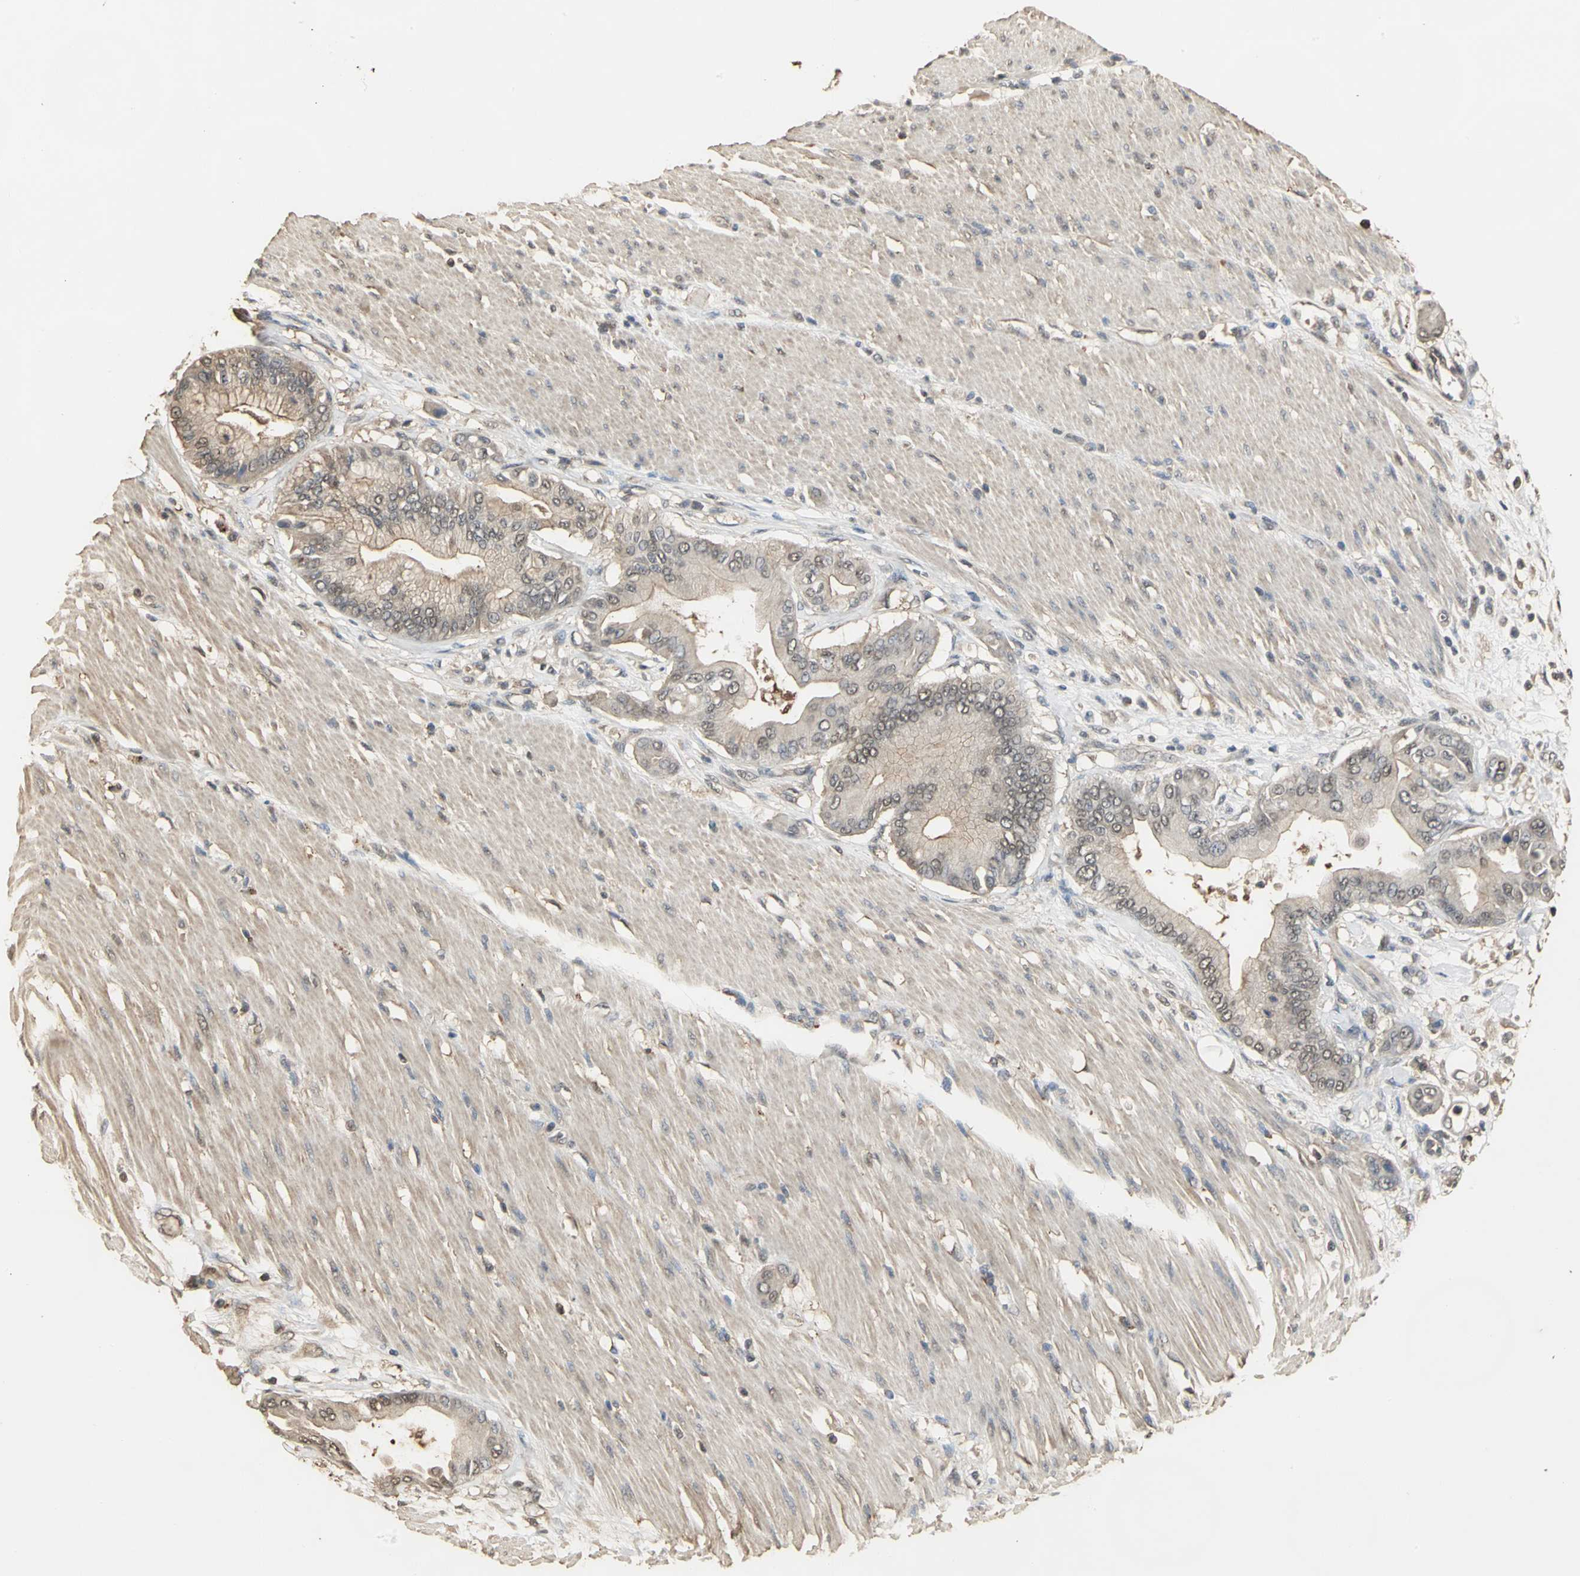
{"staining": {"intensity": "weak", "quantity": ">75%", "location": "cytoplasmic/membranous"}, "tissue": "pancreatic cancer", "cell_type": "Tumor cells", "image_type": "cancer", "snomed": [{"axis": "morphology", "description": "Adenocarcinoma, NOS"}, {"axis": "morphology", "description": "Adenocarcinoma, metastatic, NOS"}, {"axis": "topography", "description": "Lymph node"}, {"axis": "topography", "description": "Pancreas"}, {"axis": "topography", "description": "Duodenum"}], "caption": "Approximately >75% of tumor cells in human adenocarcinoma (pancreatic) show weak cytoplasmic/membranous protein positivity as visualized by brown immunohistochemical staining.", "gene": "PARK7", "patient": {"sex": "female", "age": 64}}